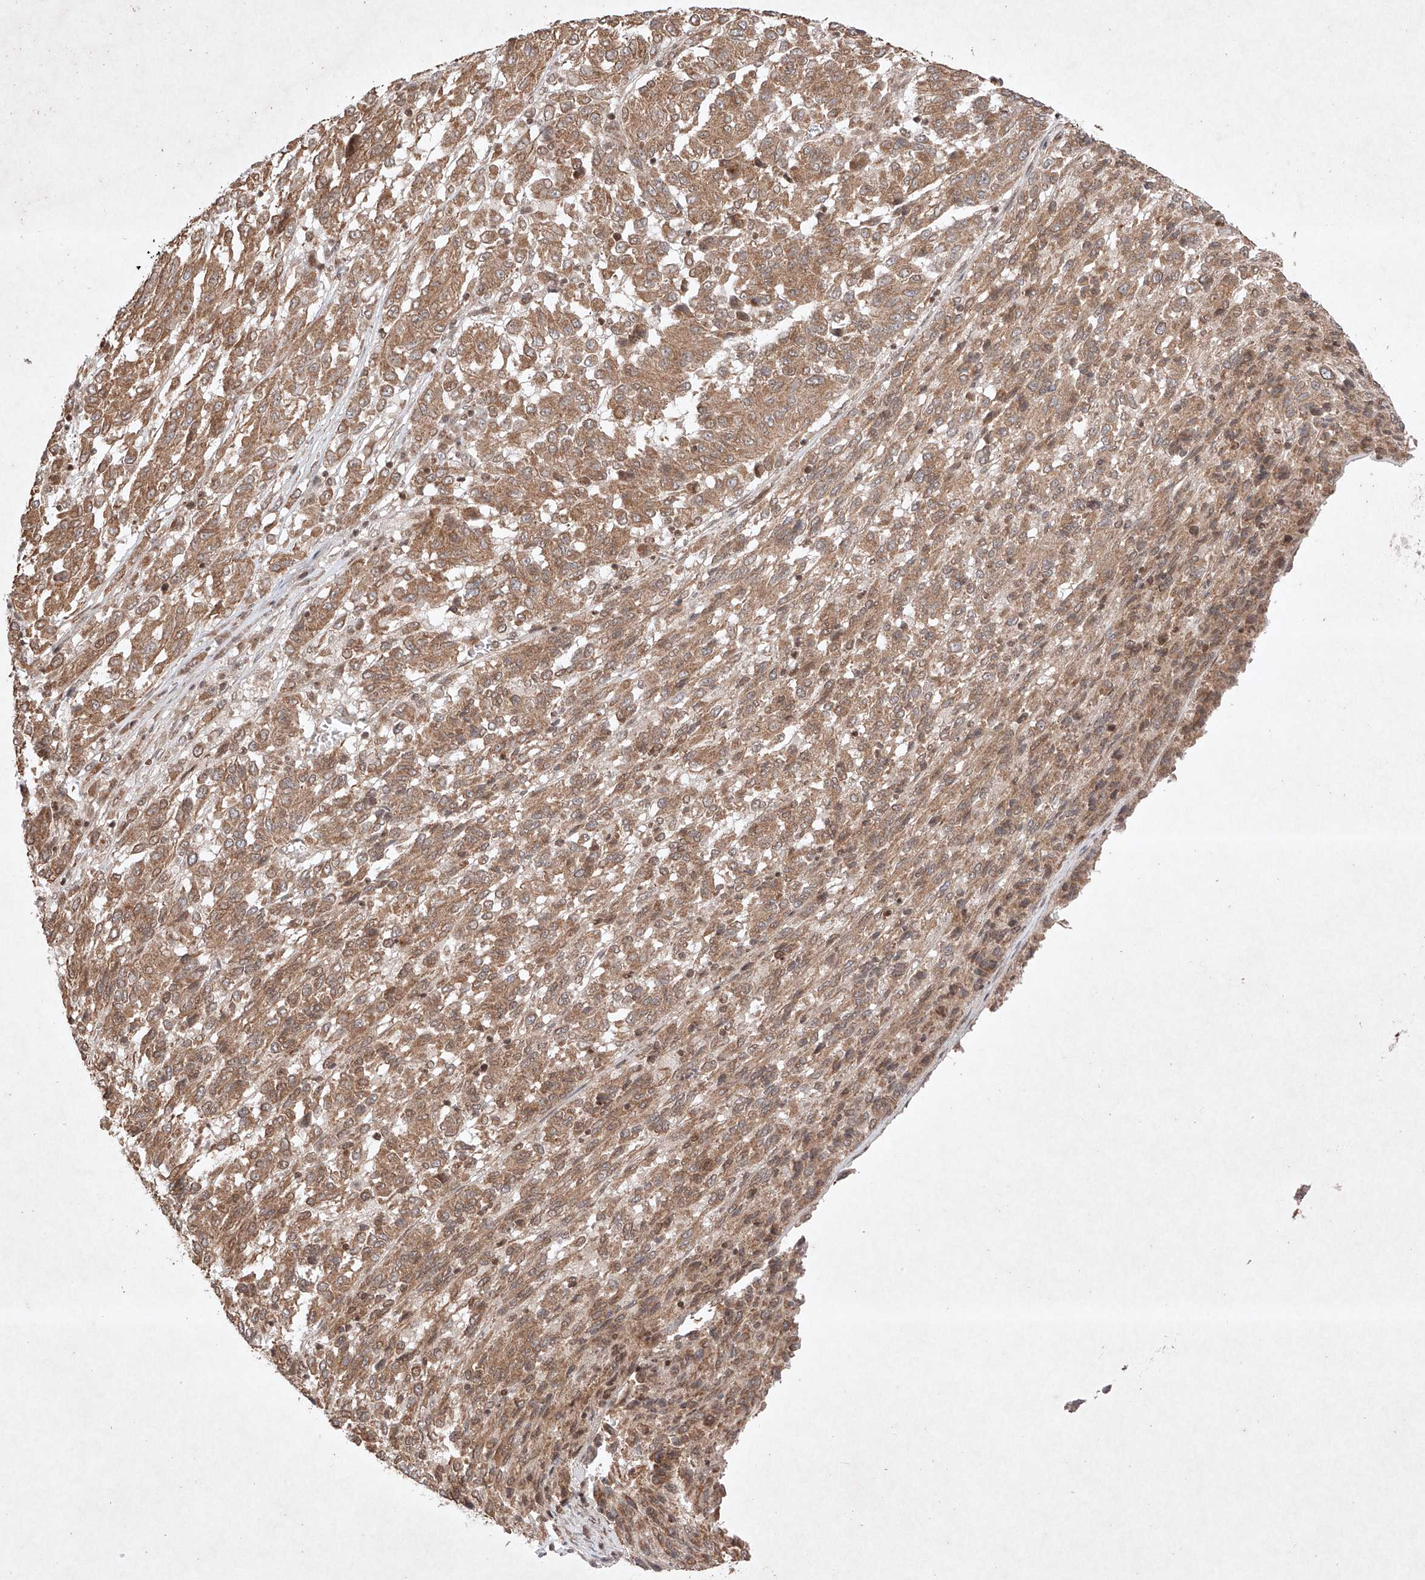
{"staining": {"intensity": "moderate", "quantity": ">75%", "location": "cytoplasmic/membranous"}, "tissue": "melanoma", "cell_type": "Tumor cells", "image_type": "cancer", "snomed": [{"axis": "morphology", "description": "Malignant melanoma, Metastatic site"}, {"axis": "topography", "description": "Lung"}], "caption": "Melanoma was stained to show a protein in brown. There is medium levels of moderate cytoplasmic/membranous expression in approximately >75% of tumor cells. (Stains: DAB (3,3'-diaminobenzidine) in brown, nuclei in blue, Microscopy: brightfield microscopy at high magnification).", "gene": "RNF31", "patient": {"sex": "male", "age": 64}}